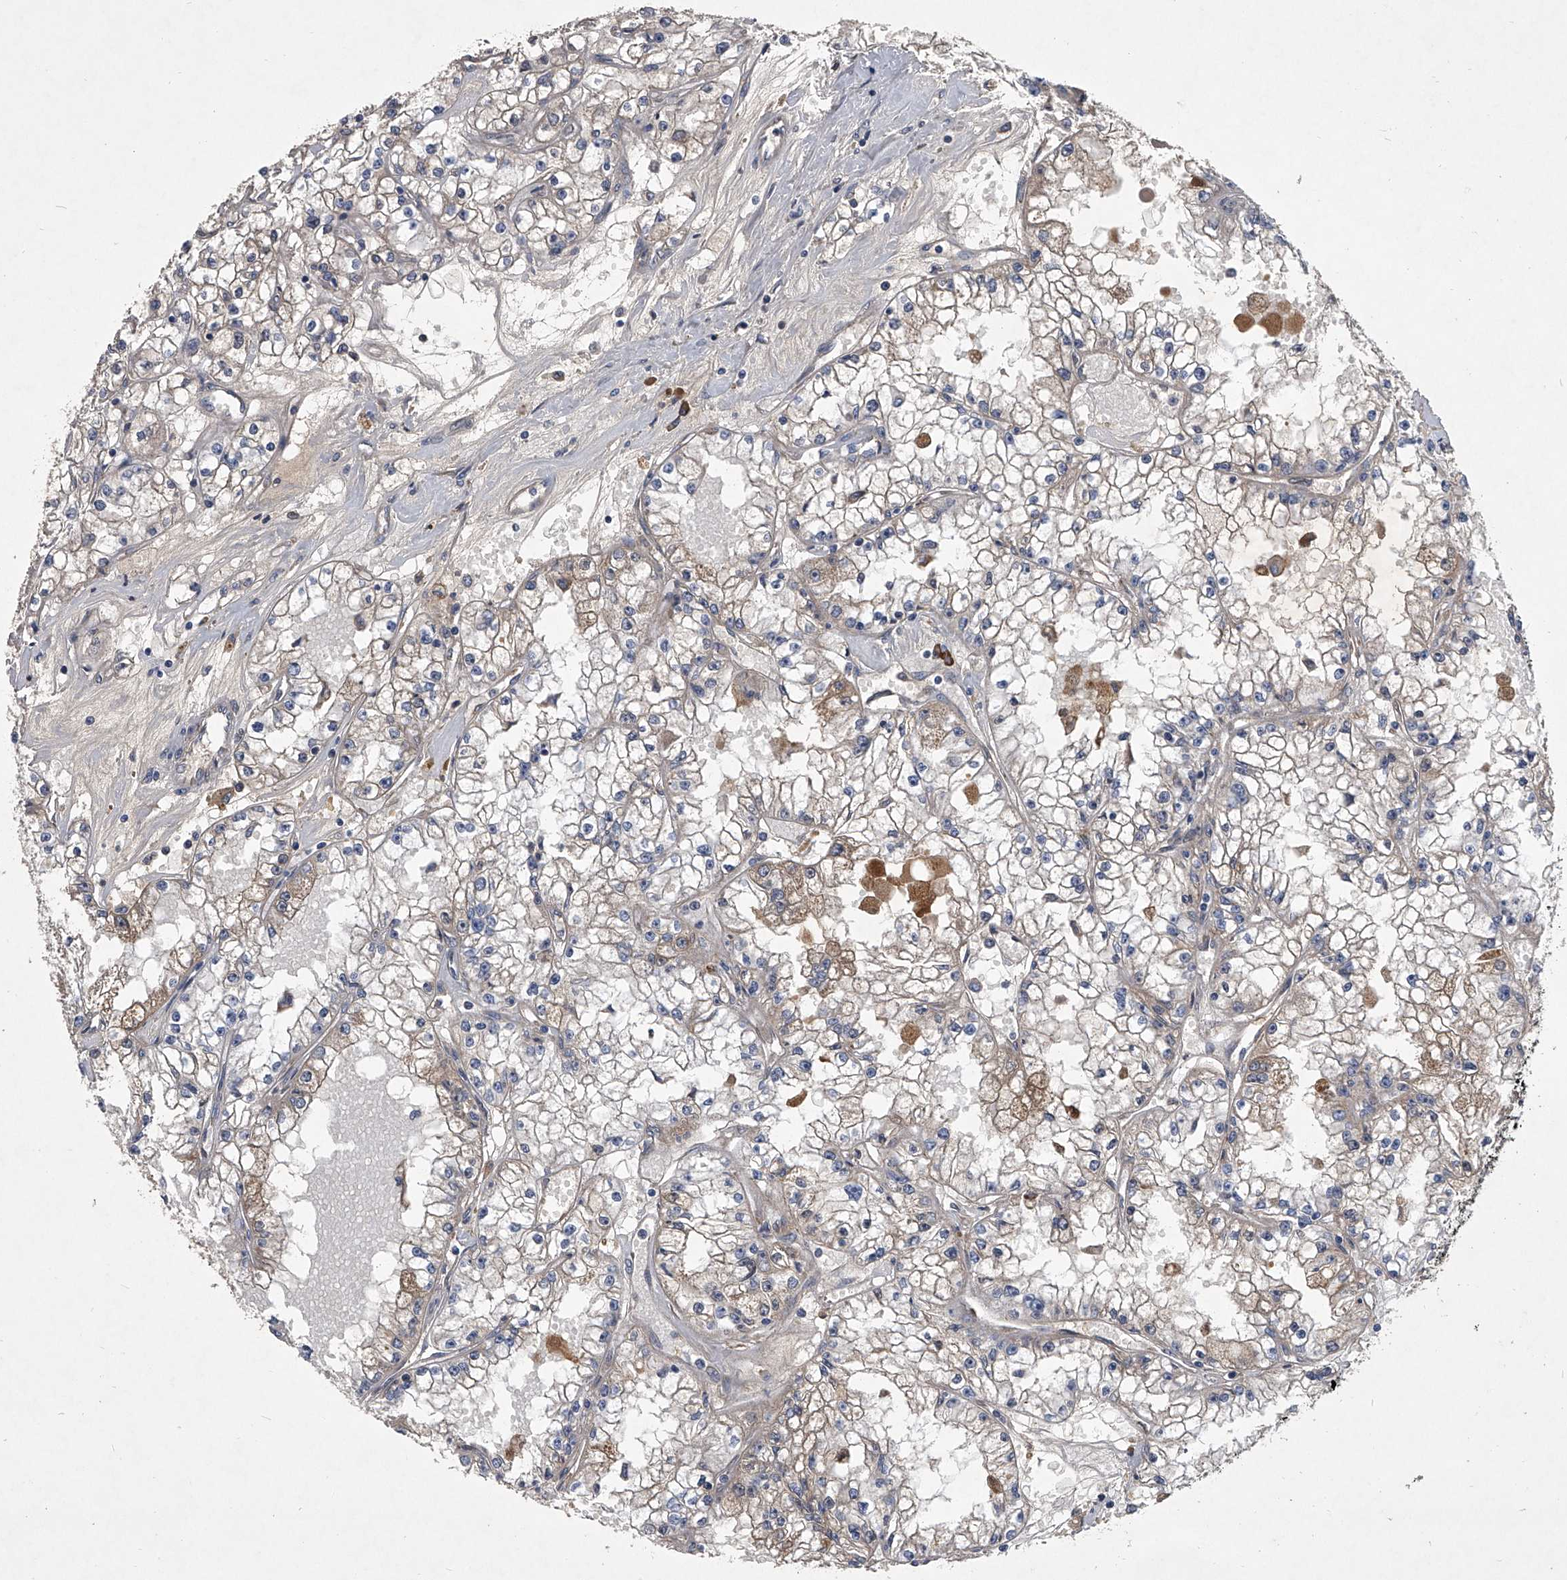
{"staining": {"intensity": "negative", "quantity": "none", "location": "none"}, "tissue": "renal cancer", "cell_type": "Tumor cells", "image_type": "cancer", "snomed": [{"axis": "morphology", "description": "Adenocarcinoma, NOS"}, {"axis": "topography", "description": "Kidney"}], "caption": "There is no significant staining in tumor cells of renal cancer. (DAB (3,3'-diaminobenzidine) immunohistochemistry (IHC), high magnification).", "gene": "CCR4", "patient": {"sex": "male", "age": 56}}